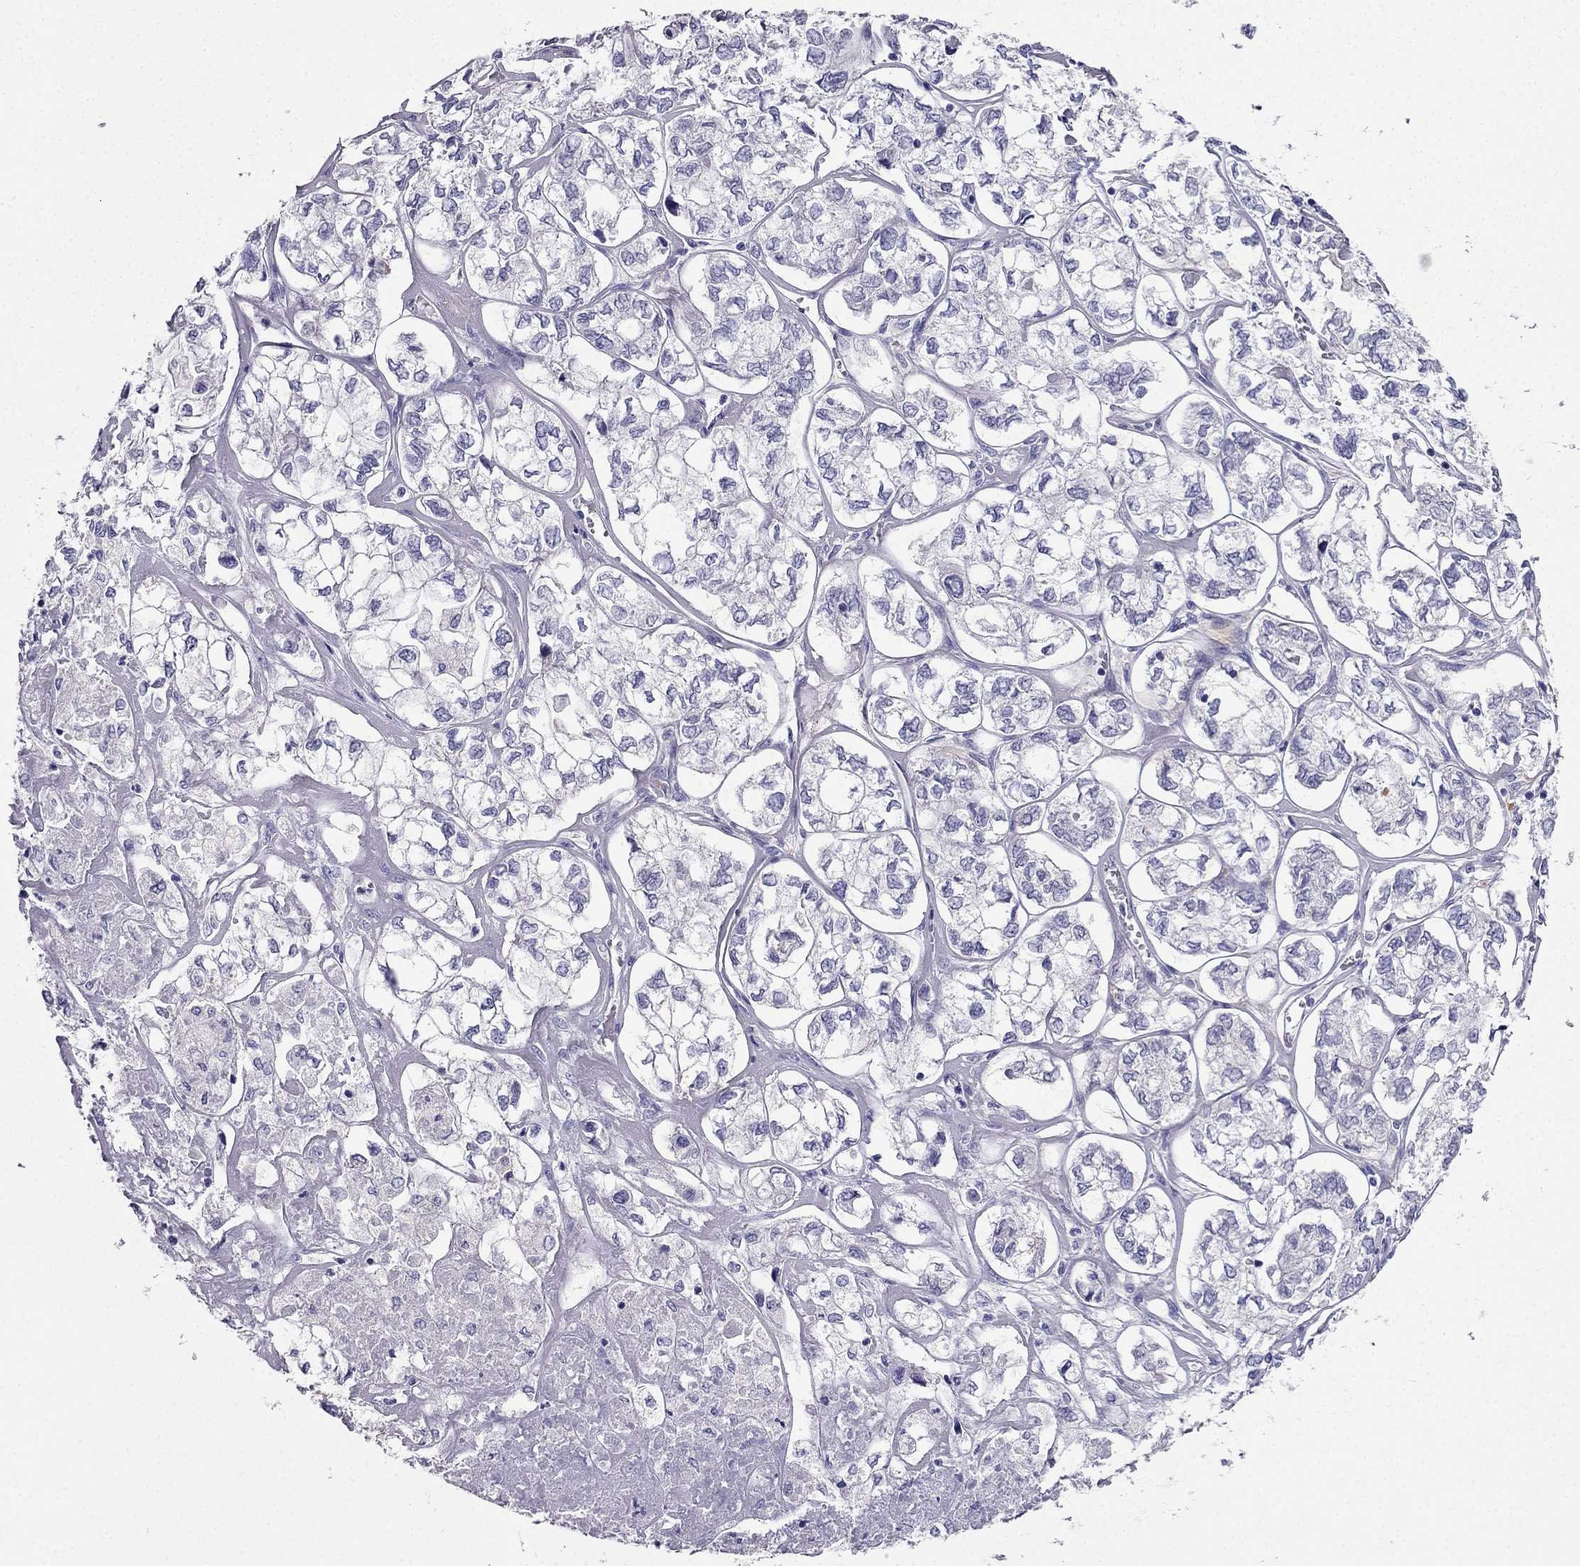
{"staining": {"intensity": "negative", "quantity": "none", "location": "none"}, "tissue": "ovarian cancer", "cell_type": "Tumor cells", "image_type": "cancer", "snomed": [{"axis": "morphology", "description": "Carcinoma, endometroid"}, {"axis": "topography", "description": "Ovary"}], "caption": "Tumor cells show no significant protein positivity in endometroid carcinoma (ovarian).", "gene": "PTH", "patient": {"sex": "female", "age": 64}}